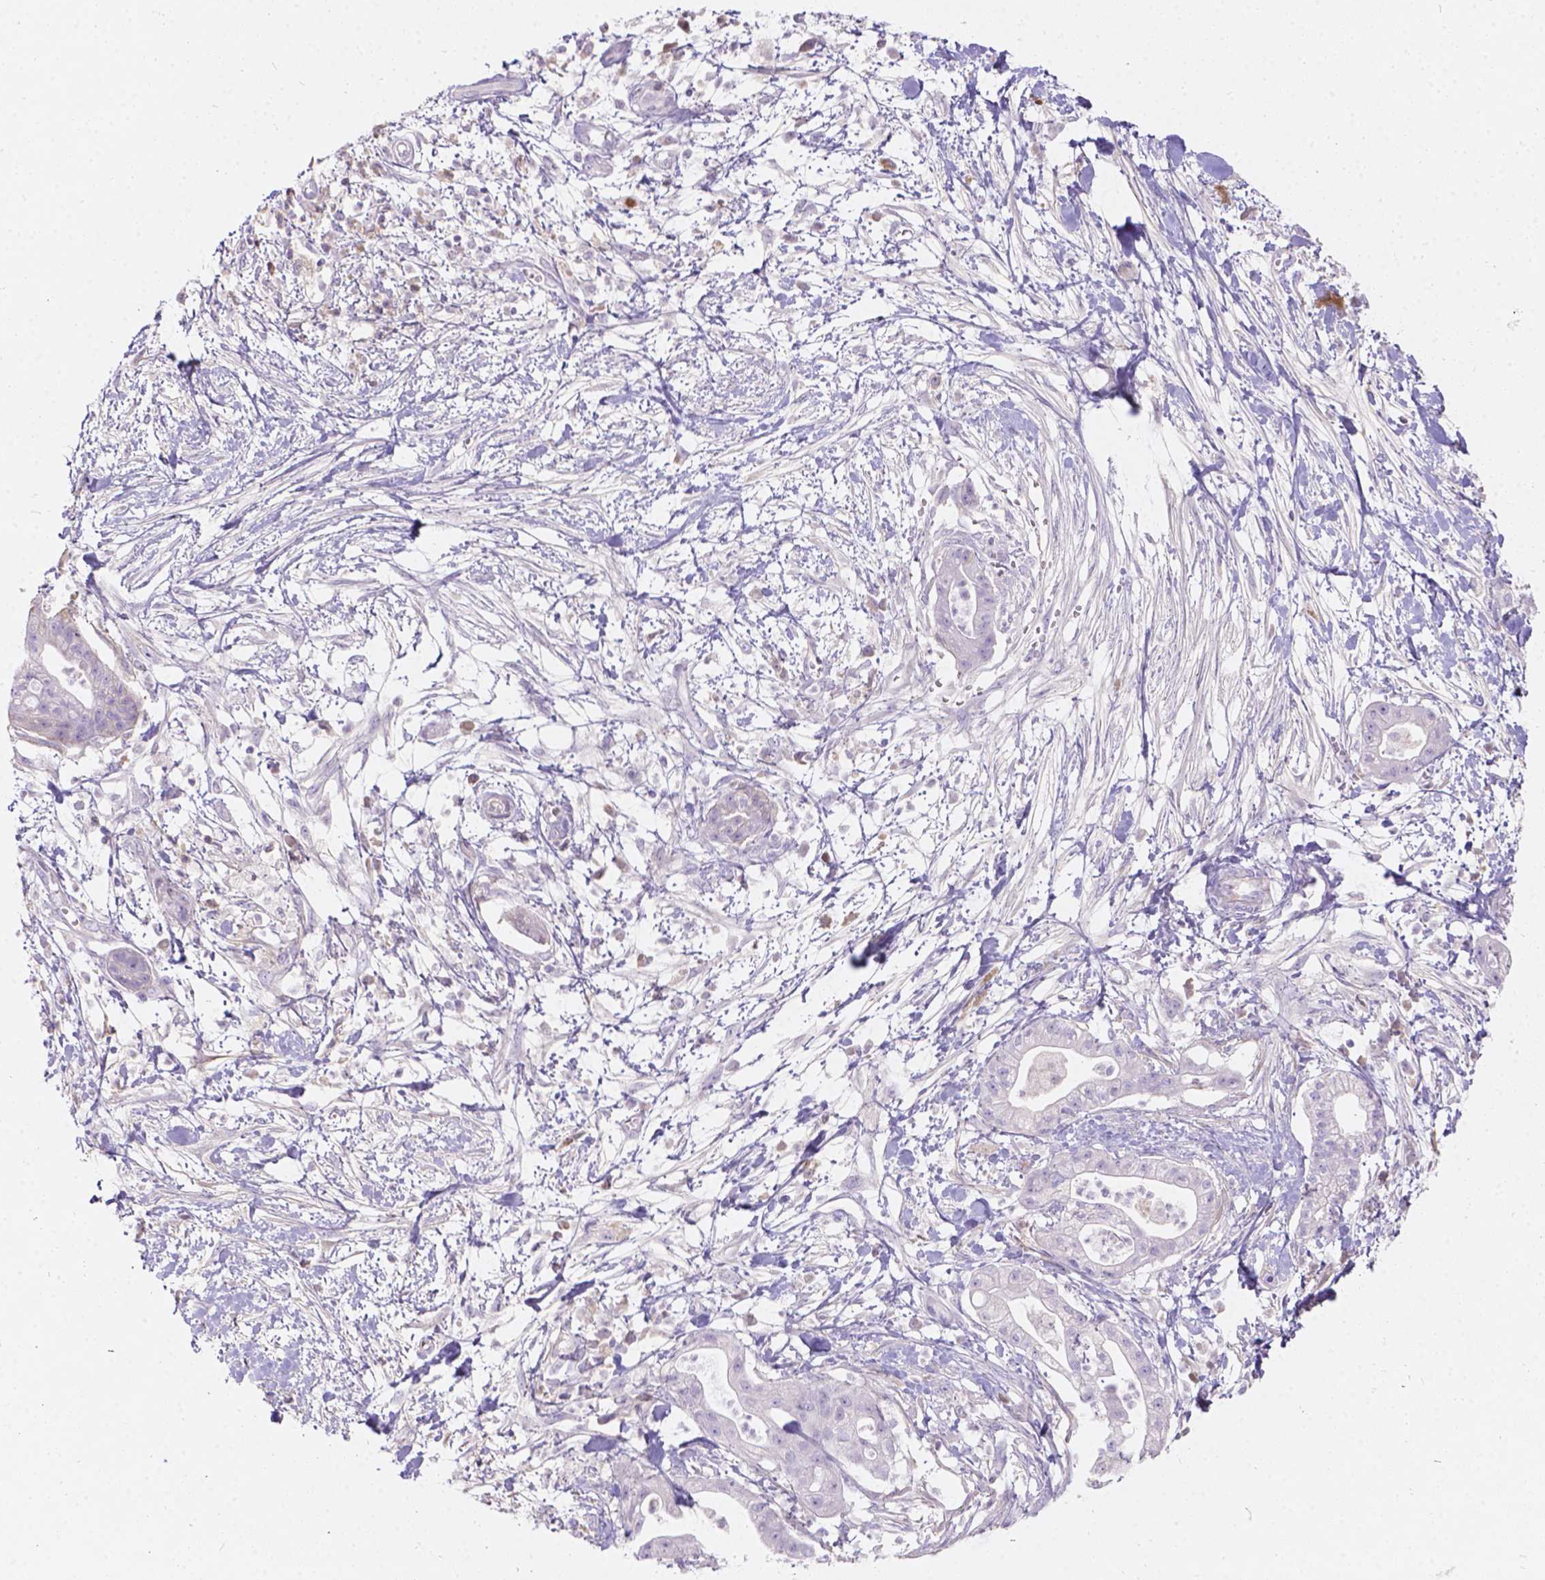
{"staining": {"intensity": "negative", "quantity": "none", "location": "none"}, "tissue": "pancreatic cancer", "cell_type": "Tumor cells", "image_type": "cancer", "snomed": [{"axis": "morphology", "description": "Normal tissue, NOS"}, {"axis": "morphology", "description": "Adenocarcinoma, NOS"}, {"axis": "topography", "description": "Lymph node"}, {"axis": "topography", "description": "Pancreas"}], "caption": "This is an immunohistochemistry micrograph of human pancreatic cancer (adenocarcinoma). There is no staining in tumor cells.", "gene": "GAL3ST2", "patient": {"sex": "female", "age": 58}}